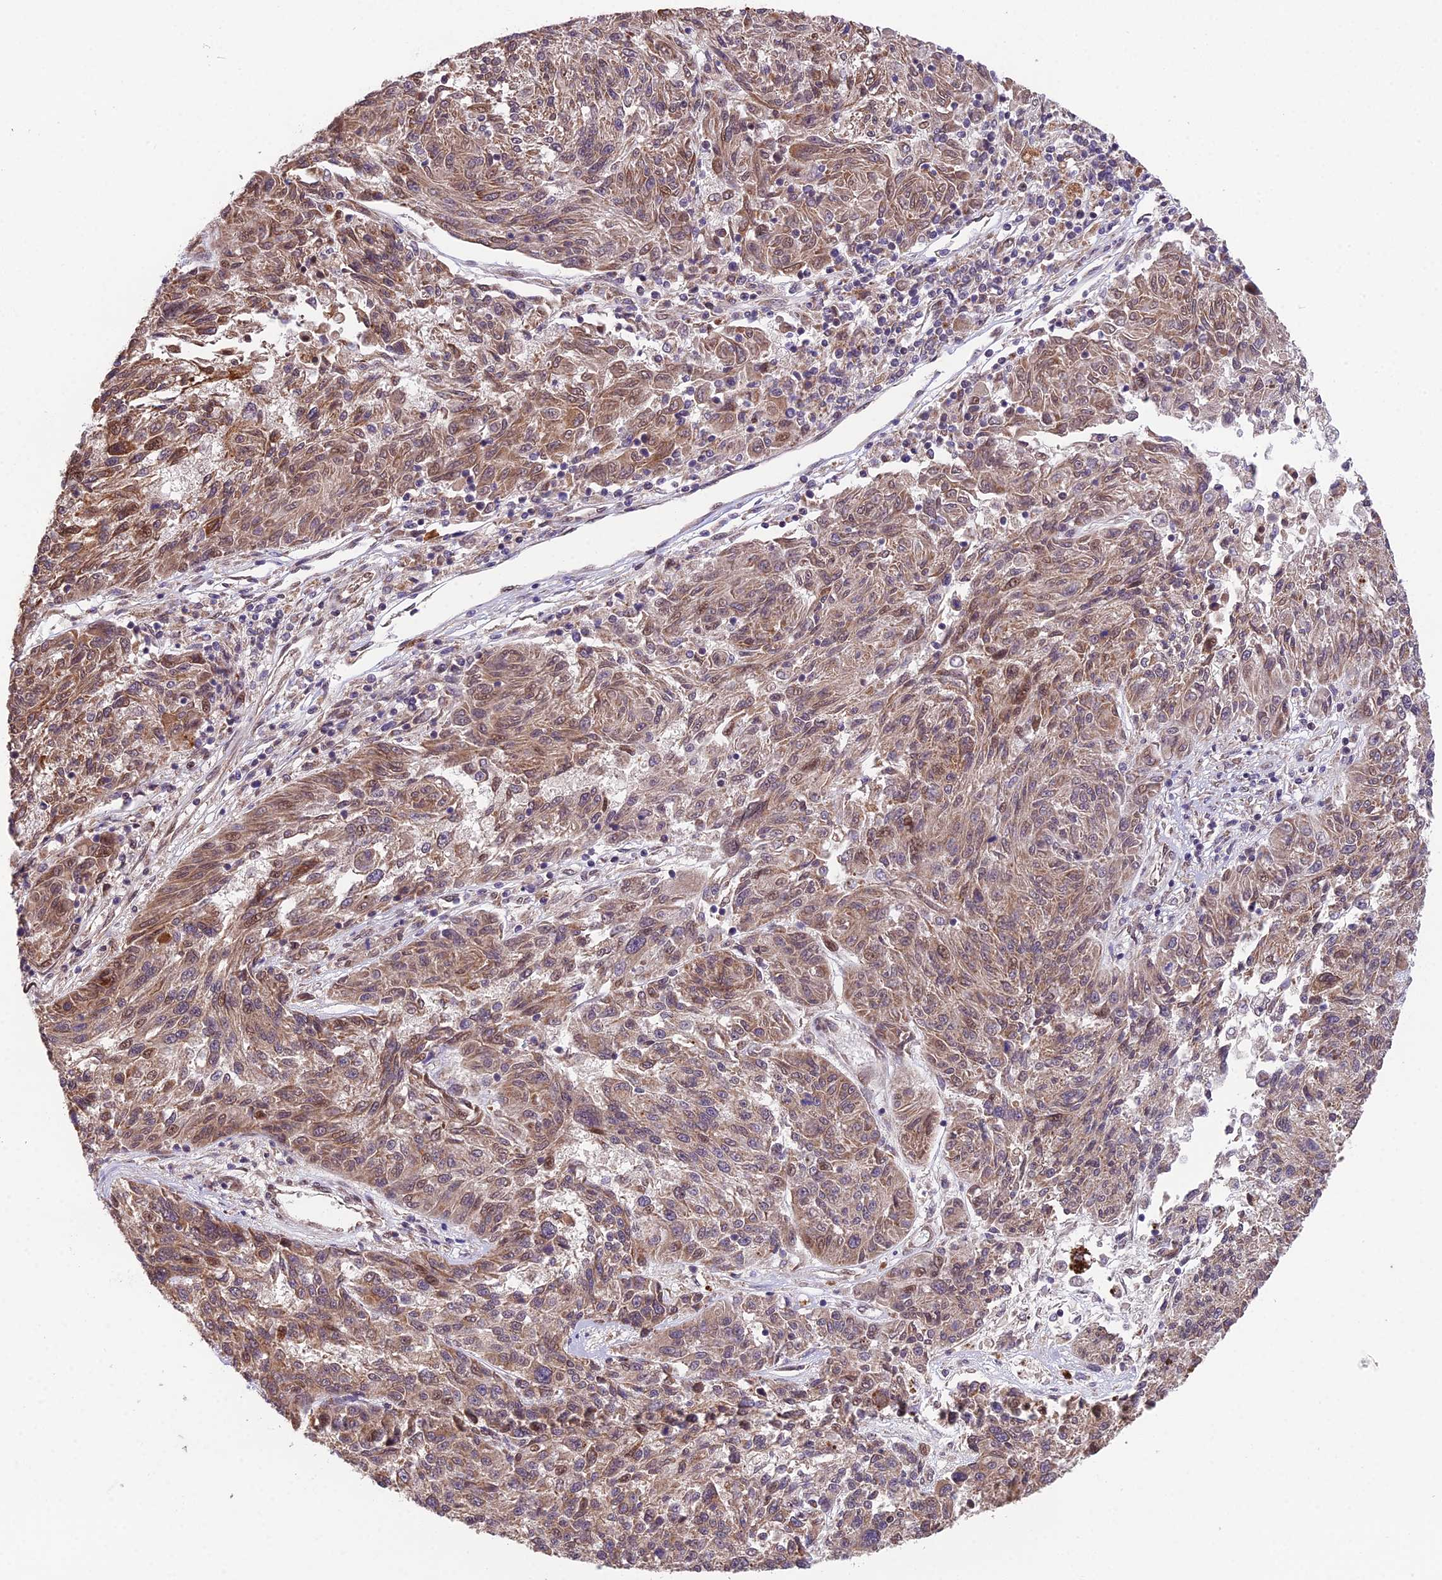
{"staining": {"intensity": "moderate", "quantity": ">75%", "location": "cytoplasmic/membranous,nuclear"}, "tissue": "melanoma", "cell_type": "Tumor cells", "image_type": "cancer", "snomed": [{"axis": "morphology", "description": "Malignant melanoma, NOS"}, {"axis": "topography", "description": "Skin"}], "caption": "High-magnification brightfield microscopy of malignant melanoma stained with DAB (brown) and counterstained with hematoxylin (blue). tumor cells exhibit moderate cytoplasmic/membranous and nuclear positivity is appreciated in approximately>75% of cells.", "gene": "CYP2R1", "patient": {"sex": "male", "age": 53}}